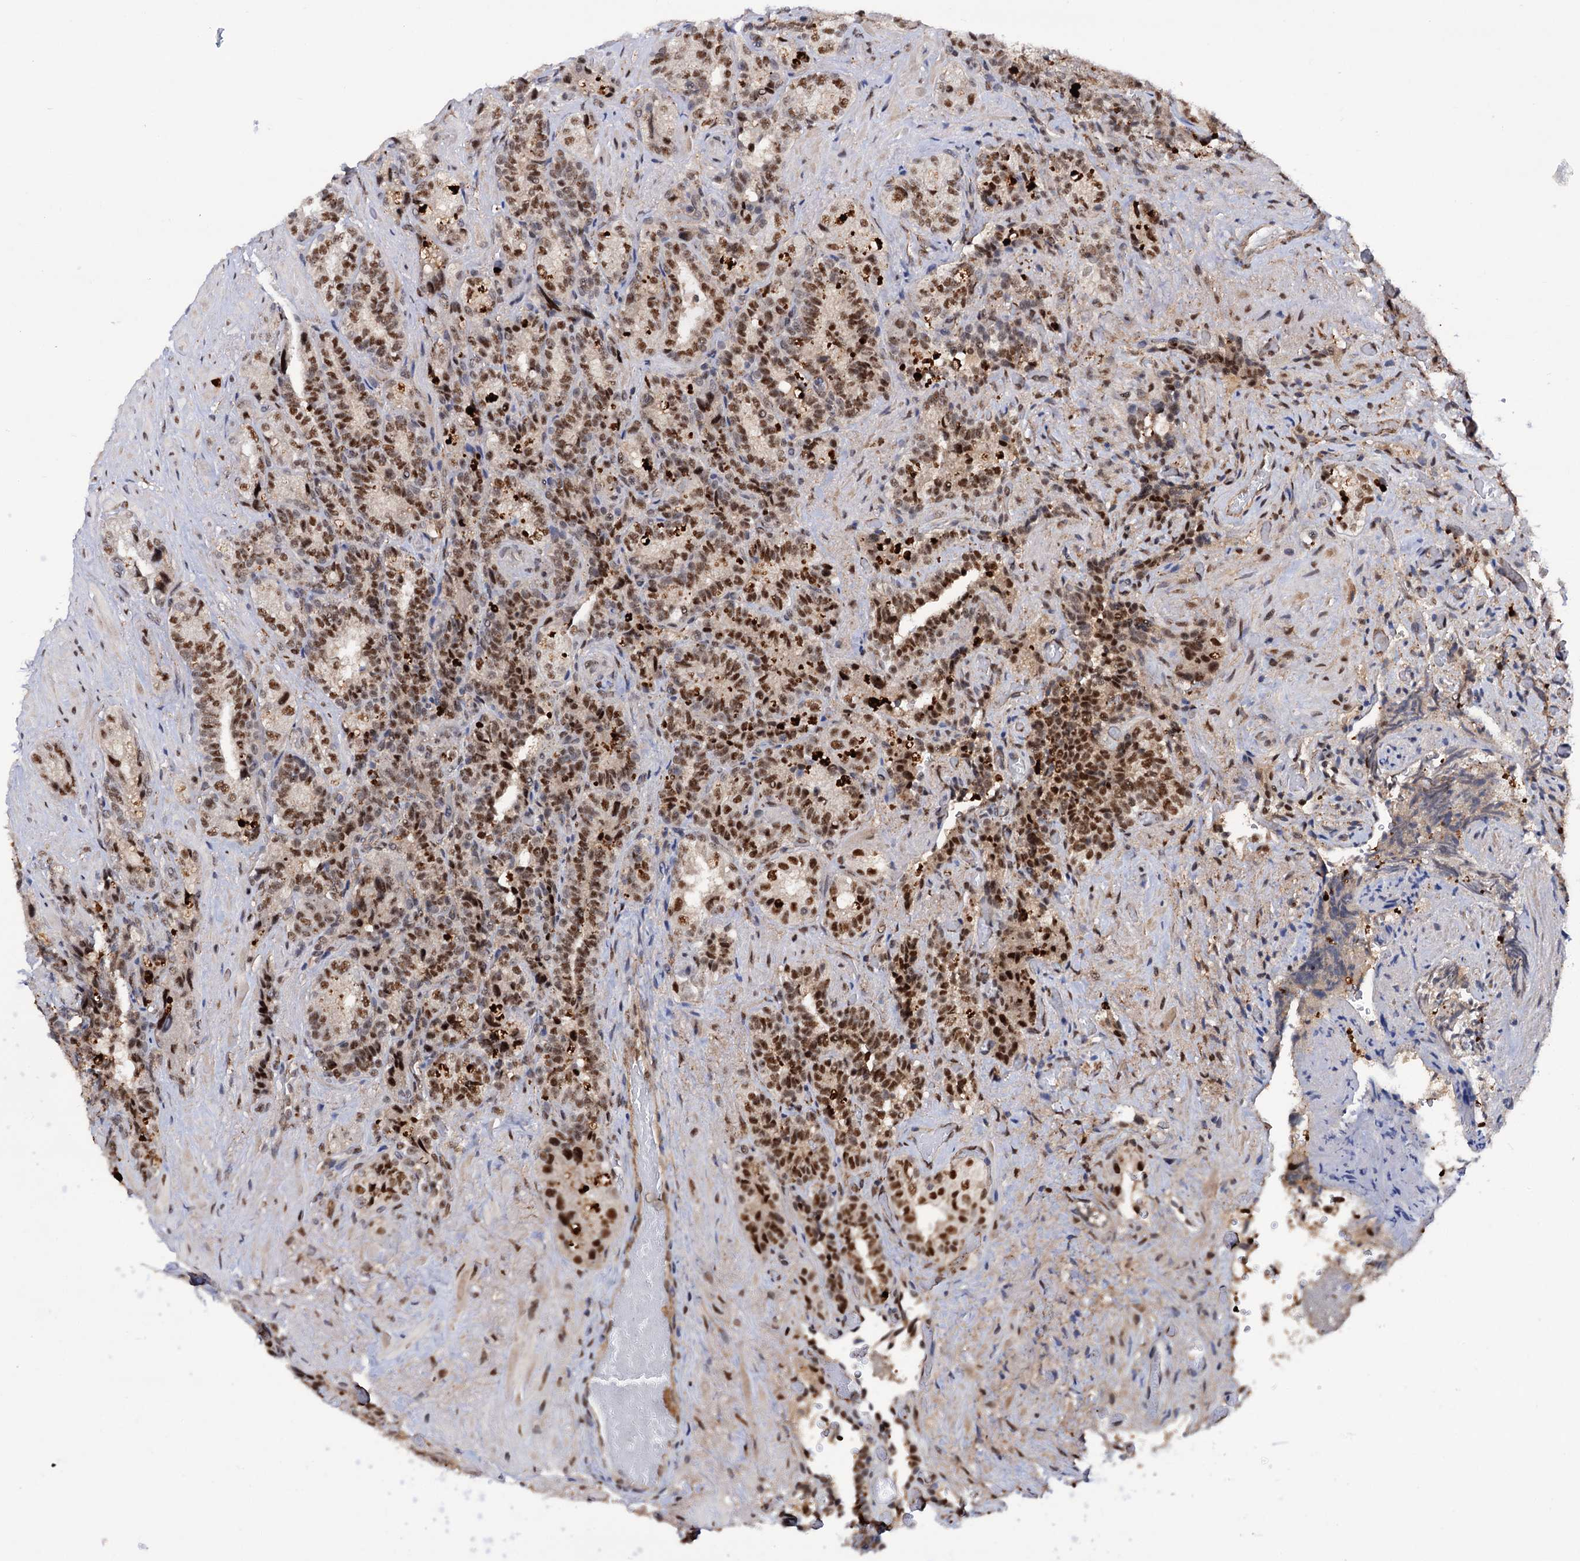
{"staining": {"intensity": "strong", "quantity": "25%-75%", "location": "nuclear"}, "tissue": "seminal vesicle", "cell_type": "Glandular cells", "image_type": "normal", "snomed": [{"axis": "morphology", "description": "Normal tissue, NOS"}, {"axis": "topography", "description": "Prostate and seminal vesicle, NOS"}, {"axis": "topography", "description": "Prostate"}, {"axis": "topography", "description": "Seminal veicle"}], "caption": "Approximately 25%-75% of glandular cells in benign seminal vesicle reveal strong nuclear protein staining as visualized by brown immunohistochemical staining.", "gene": "TBC1D12", "patient": {"sex": "male", "age": 67}}